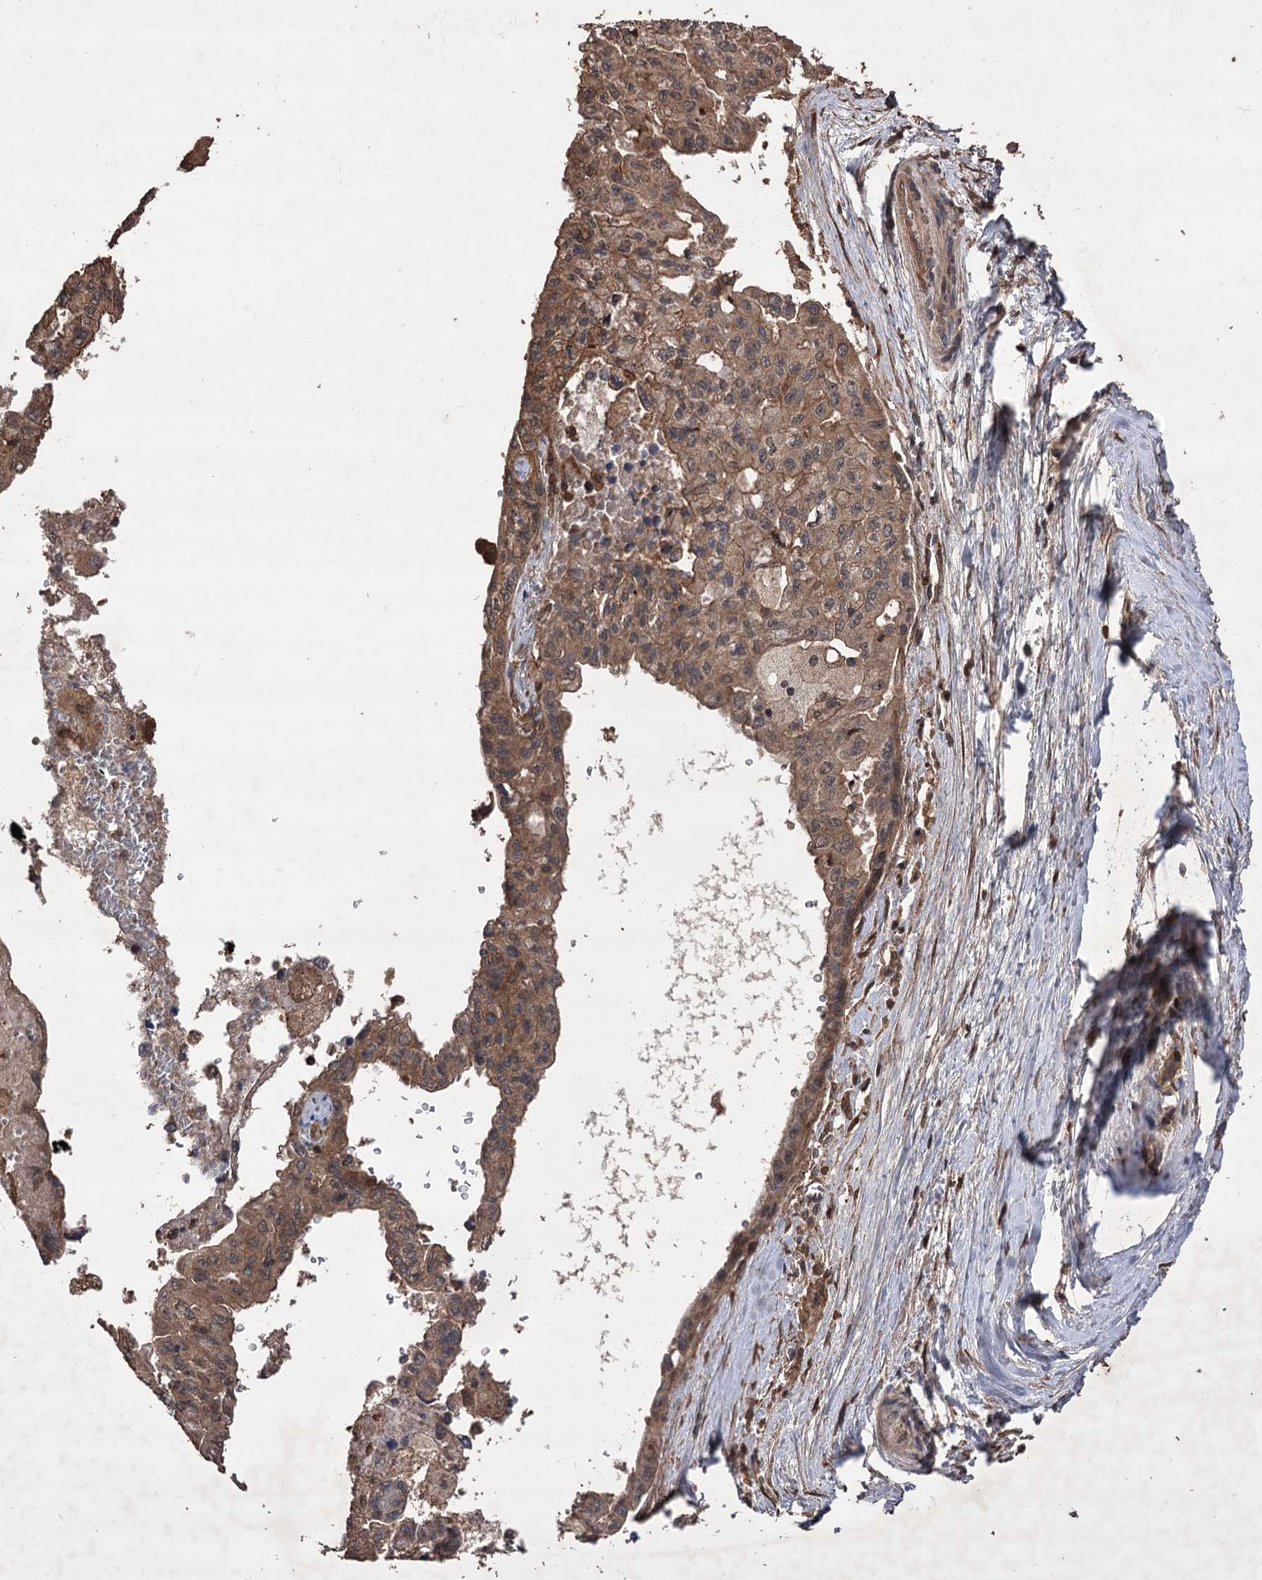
{"staining": {"intensity": "moderate", "quantity": ">75%", "location": "cytoplasmic/membranous"}, "tissue": "pancreatic cancer", "cell_type": "Tumor cells", "image_type": "cancer", "snomed": [{"axis": "morphology", "description": "Adenocarcinoma, NOS"}, {"axis": "topography", "description": "Pancreas"}], "caption": "Immunohistochemistry micrograph of pancreatic adenocarcinoma stained for a protein (brown), which exhibits medium levels of moderate cytoplasmic/membranous expression in about >75% of tumor cells.", "gene": "RASSF3", "patient": {"sex": "male", "age": 51}}